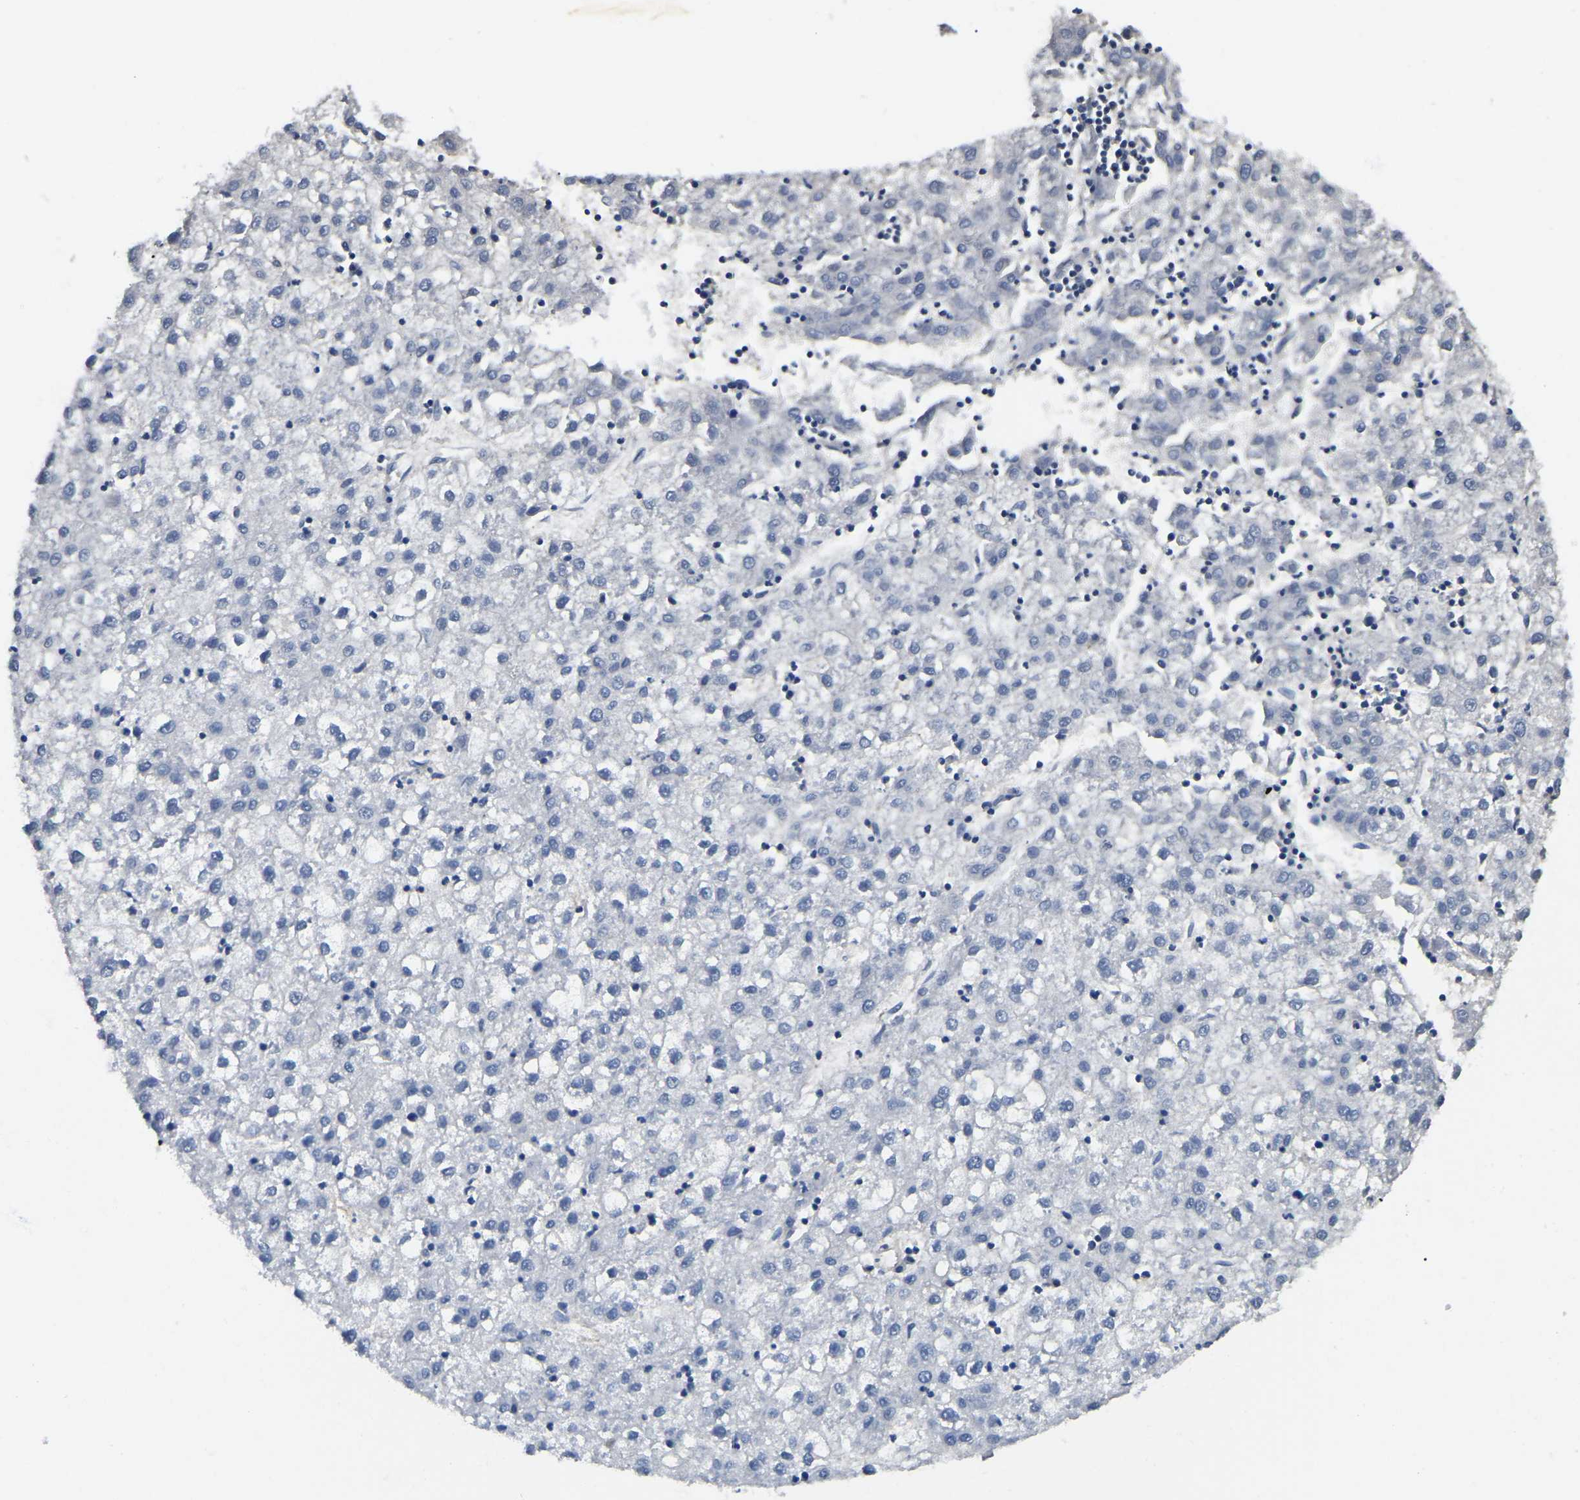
{"staining": {"intensity": "negative", "quantity": "none", "location": "none"}, "tissue": "liver cancer", "cell_type": "Tumor cells", "image_type": "cancer", "snomed": [{"axis": "morphology", "description": "Carcinoma, Hepatocellular, NOS"}, {"axis": "topography", "description": "Liver"}], "caption": "High magnification brightfield microscopy of liver hepatocellular carcinoma stained with DAB (brown) and counterstained with hematoxylin (blue): tumor cells show no significant staining. (IHC, brightfield microscopy, high magnification).", "gene": "DUSP8", "patient": {"sex": "male", "age": 72}}